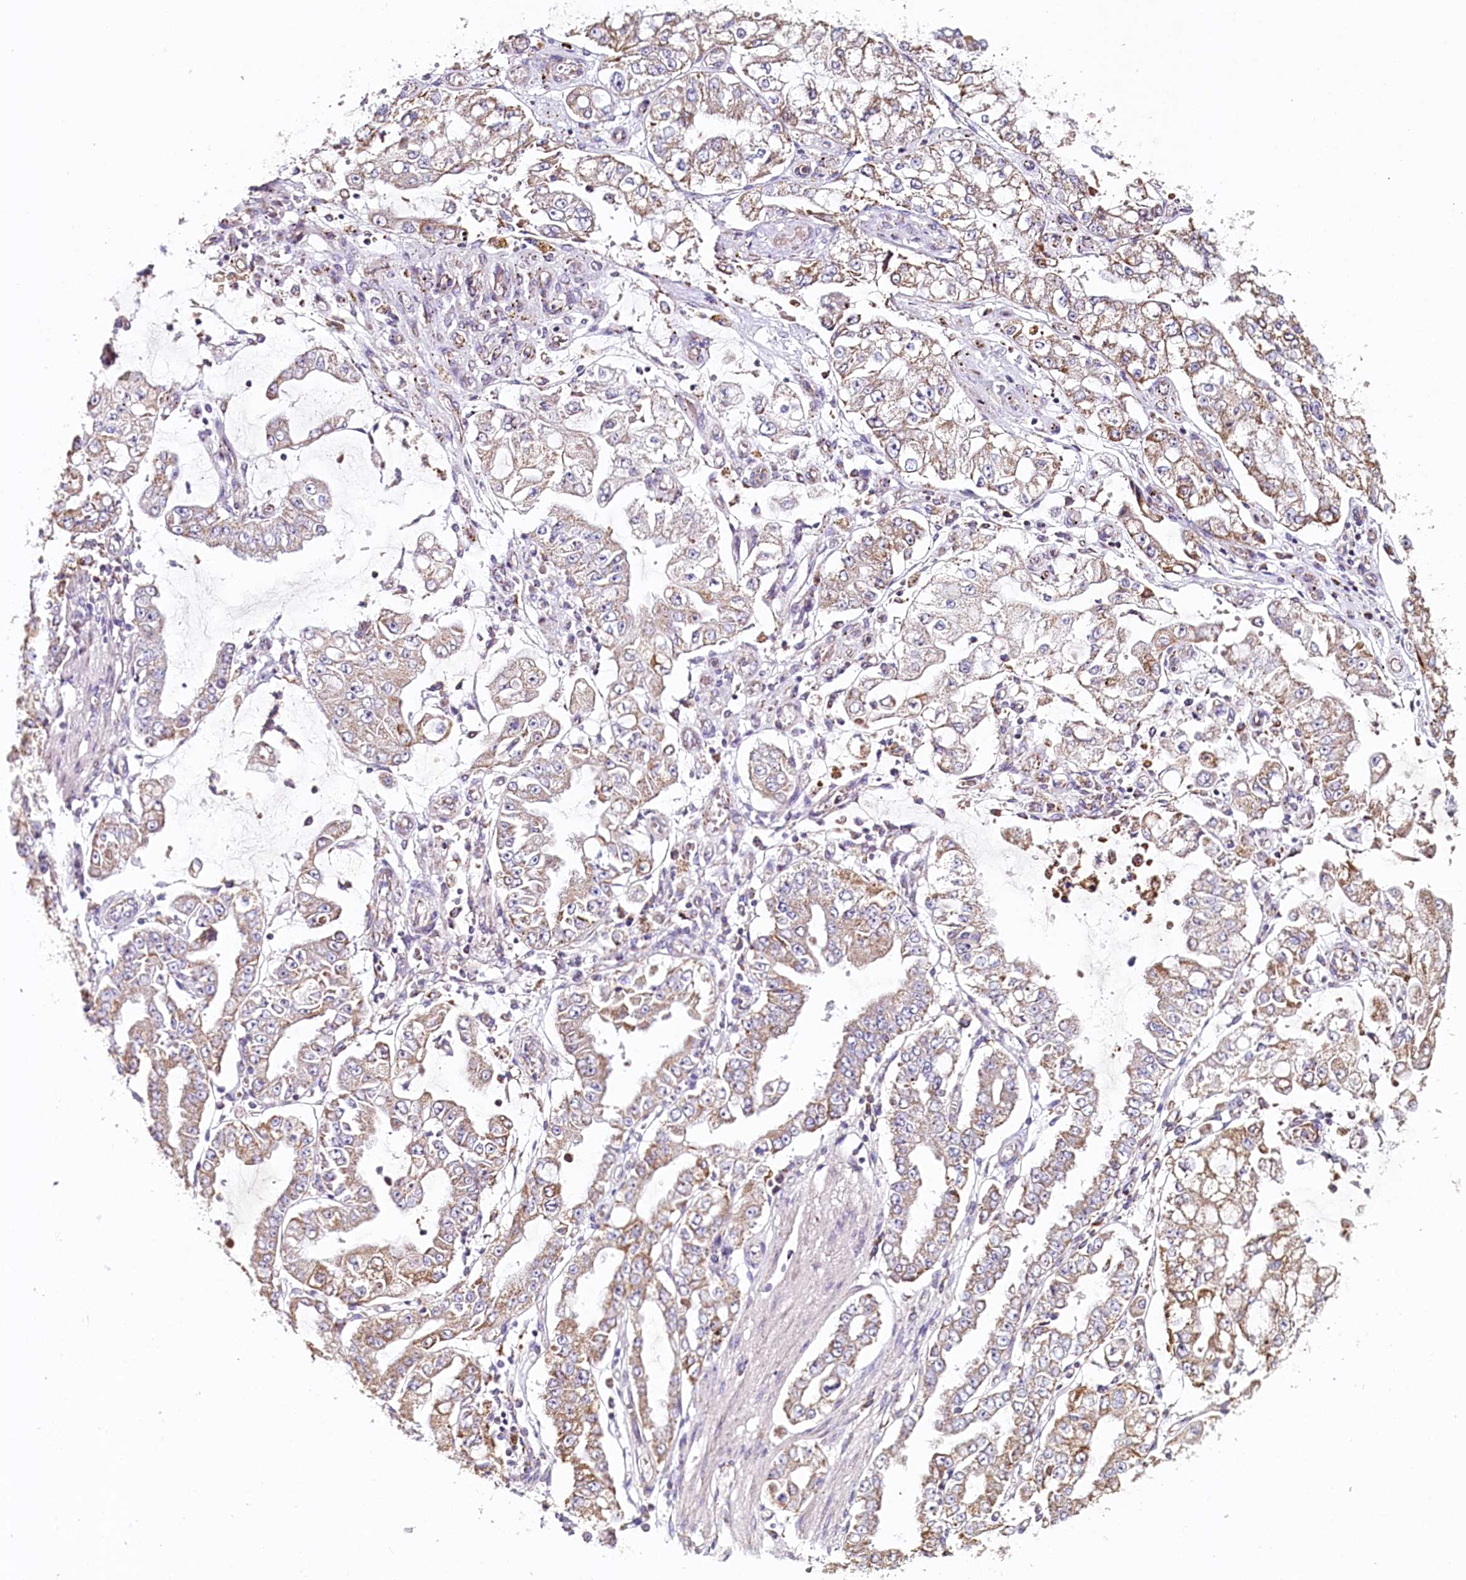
{"staining": {"intensity": "moderate", "quantity": "25%-75%", "location": "cytoplasmic/membranous"}, "tissue": "stomach cancer", "cell_type": "Tumor cells", "image_type": "cancer", "snomed": [{"axis": "morphology", "description": "Adenocarcinoma, NOS"}, {"axis": "topography", "description": "Stomach"}], "caption": "High-magnification brightfield microscopy of stomach cancer stained with DAB (3,3'-diaminobenzidine) (brown) and counterstained with hematoxylin (blue). tumor cells exhibit moderate cytoplasmic/membranous expression is seen in about25%-75% of cells.", "gene": "MMP25", "patient": {"sex": "male", "age": 76}}